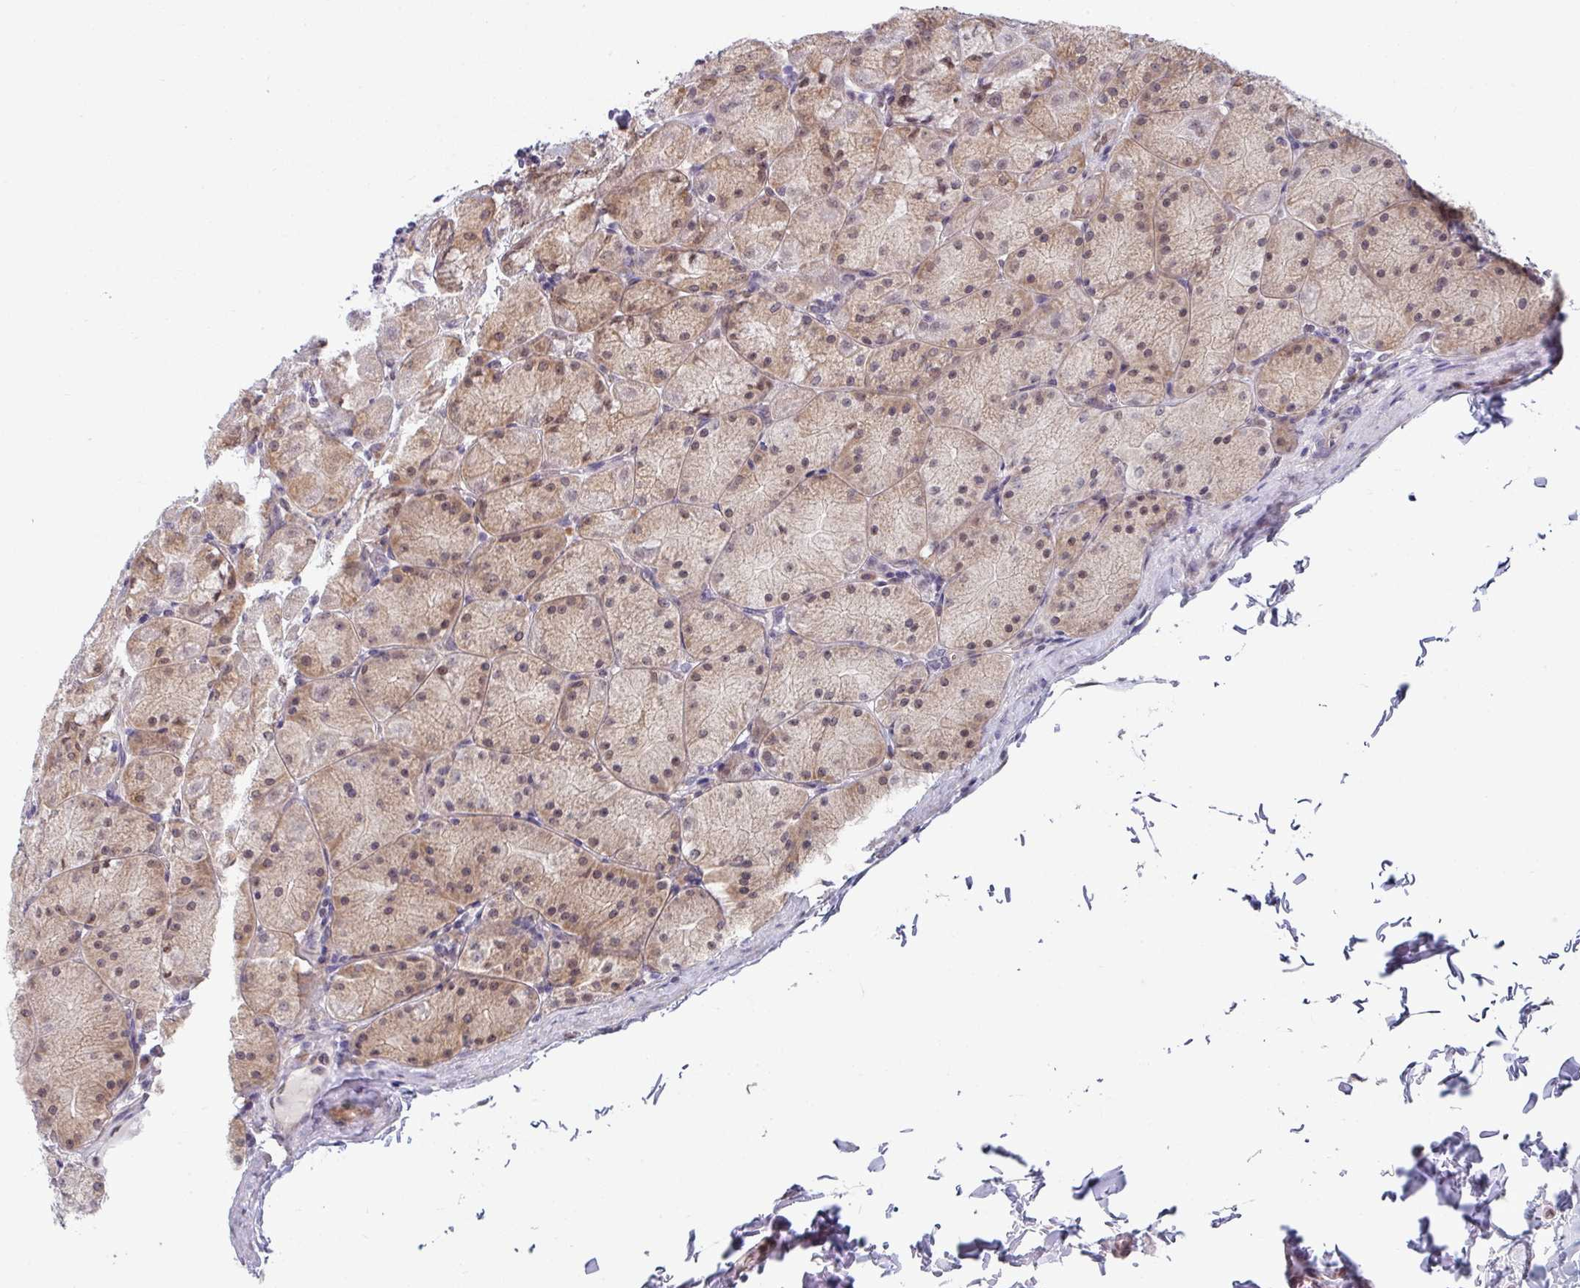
{"staining": {"intensity": "moderate", "quantity": ">75%", "location": "nuclear"}, "tissue": "stomach", "cell_type": "Glandular cells", "image_type": "normal", "snomed": [{"axis": "morphology", "description": "Normal tissue, NOS"}, {"axis": "topography", "description": "Stomach, upper"}], "caption": "IHC of benign human stomach displays medium levels of moderate nuclear positivity in about >75% of glandular cells. The staining is performed using DAB (3,3'-diaminobenzidine) brown chromogen to label protein expression. The nuclei are counter-stained blue using hematoxylin.", "gene": "TMED5", "patient": {"sex": "female", "age": 56}}